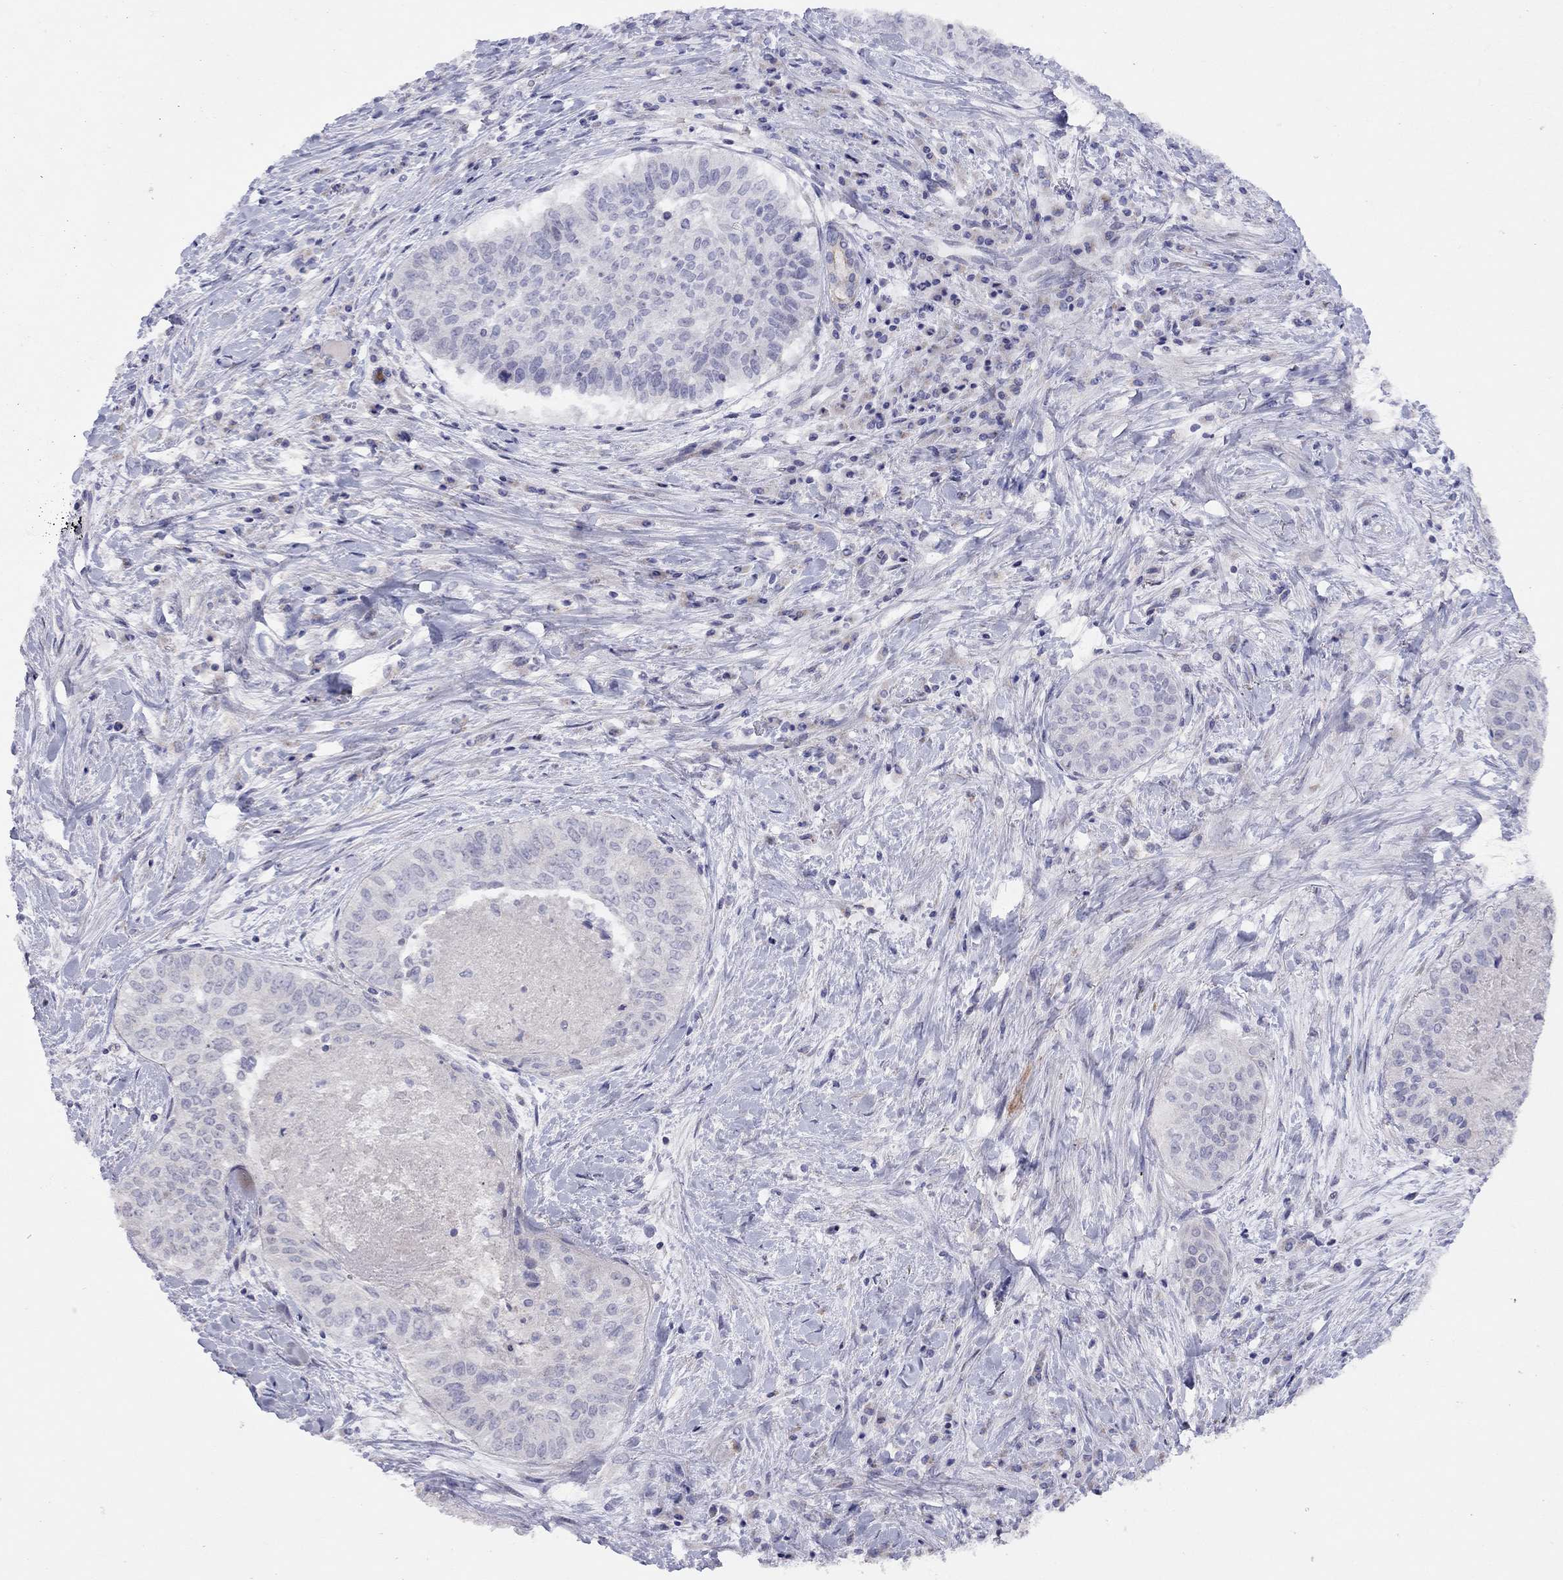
{"staining": {"intensity": "negative", "quantity": "none", "location": "none"}, "tissue": "lung cancer", "cell_type": "Tumor cells", "image_type": "cancer", "snomed": [{"axis": "morphology", "description": "Squamous cell carcinoma, NOS"}, {"axis": "topography", "description": "Lung"}], "caption": "Lung cancer was stained to show a protein in brown. There is no significant staining in tumor cells.", "gene": "SYTL2", "patient": {"sex": "male", "age": 64}}